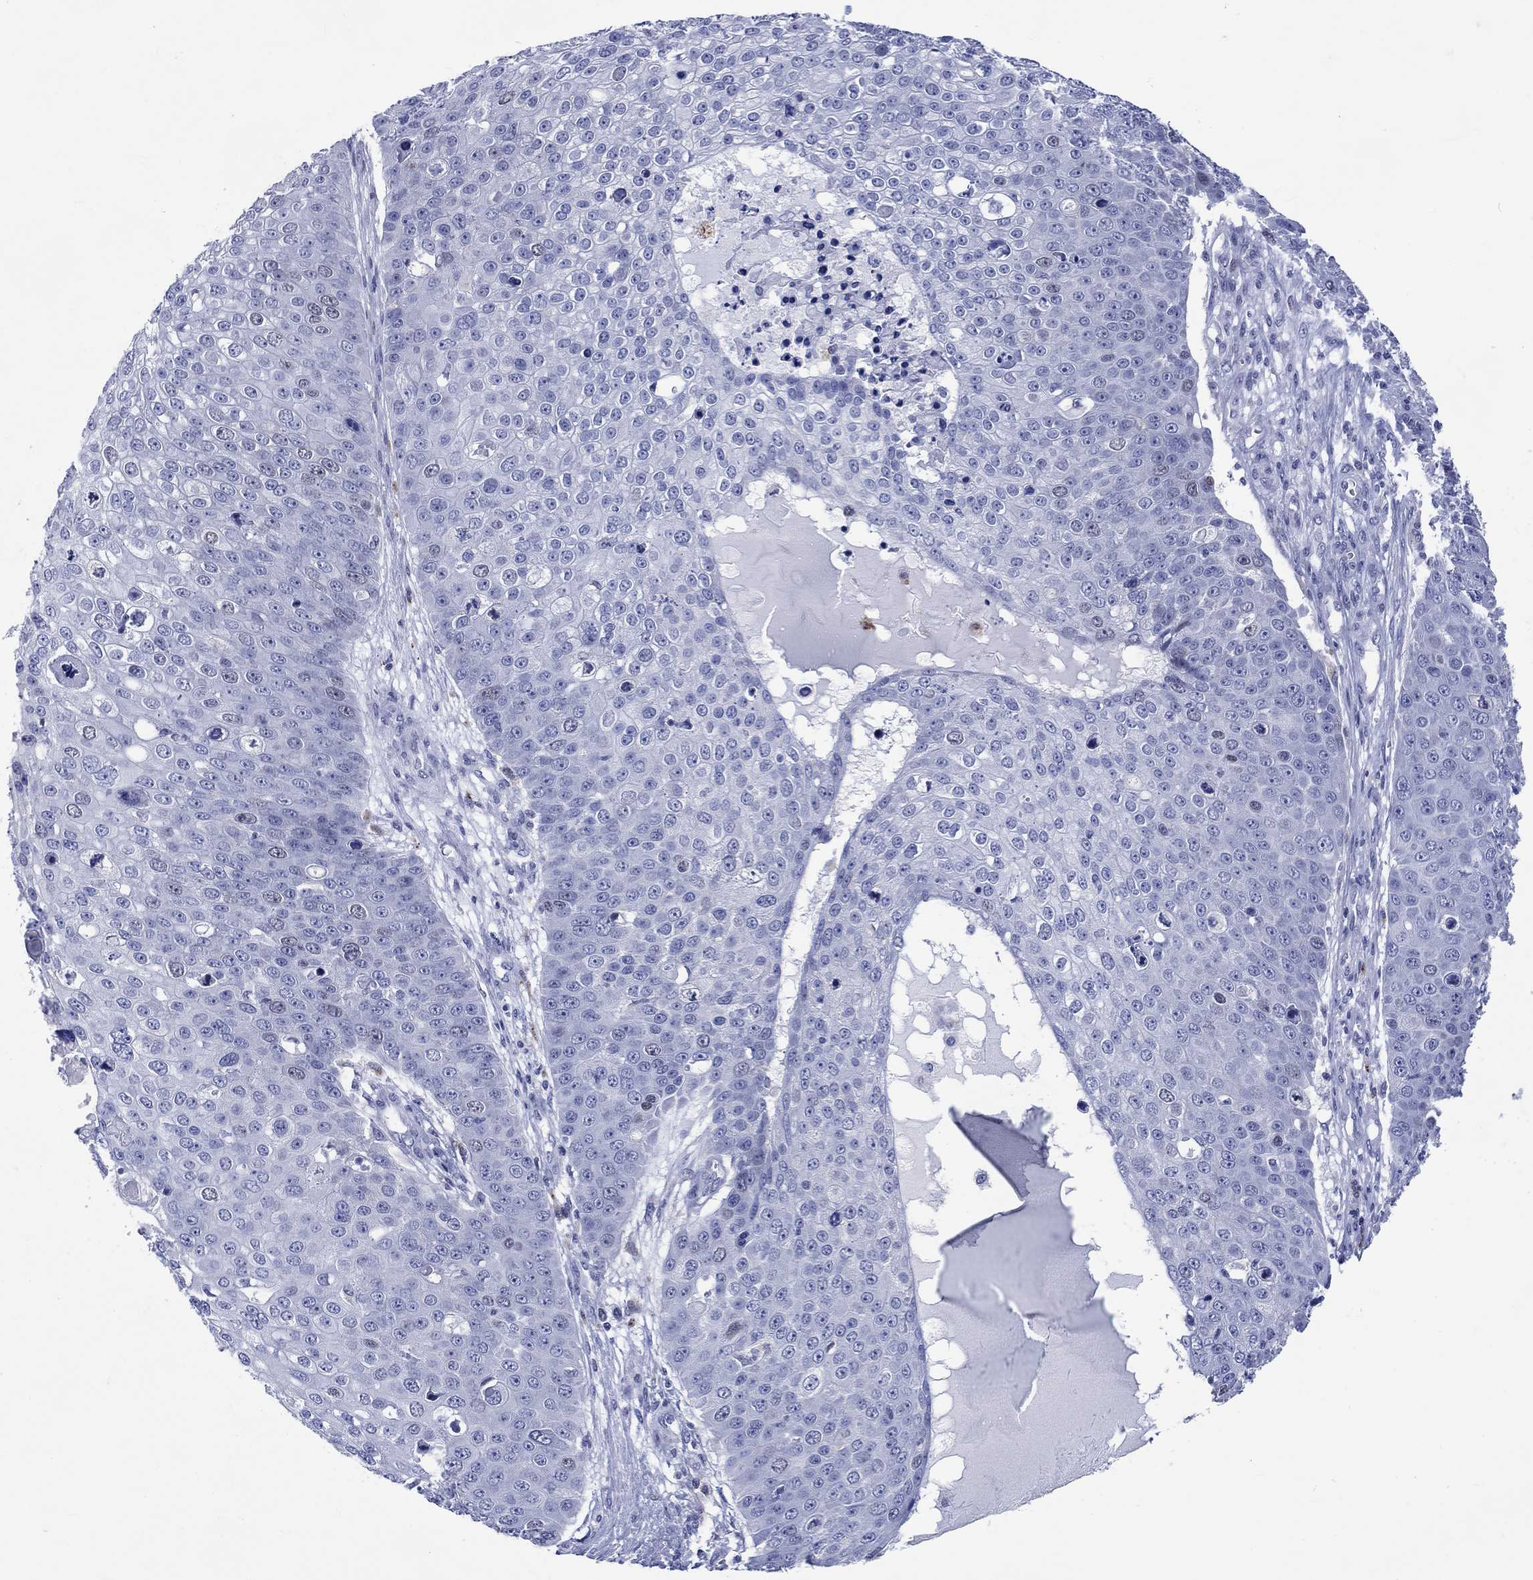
{"staining": {"intensity": "negative", "quantity": "none", "location": "none"}, "tissue": "skin cancer", "cell_type": "Tumor cells", "image_type": "cancer", "snomed": [{"axis": "morphology", "description": "Squamous cell carcinoma, NOS"}, {"axis": "topography", "description": "Skin"}], "caption": "The immunohistochemistry micrograph has no significant staining in tumor cells of skin squamous cell carcinoma tissue.", "gene": "CDCA2", "patient": {"sex": "male", "age": 71}}